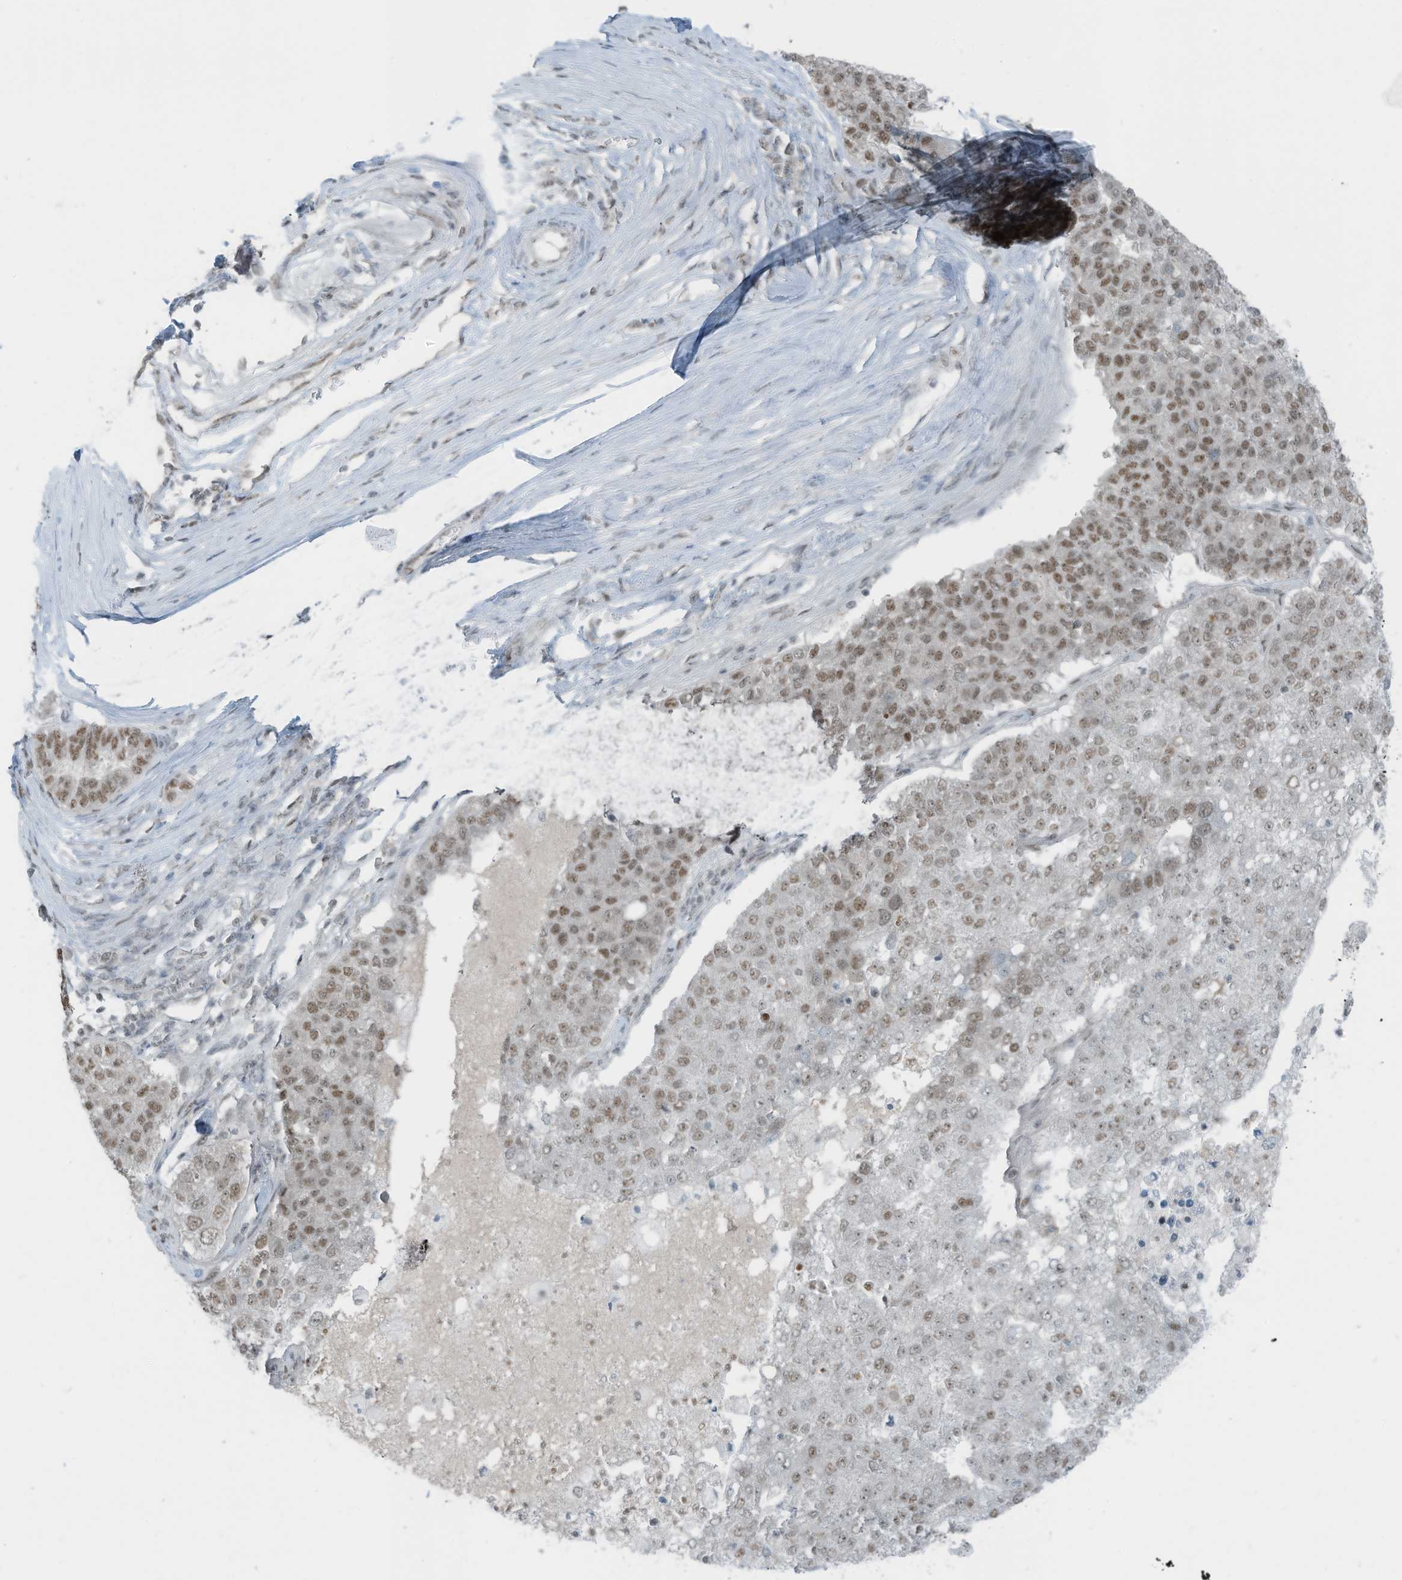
{"staining": {"intensity": "weak", "quantity": ">75%", "location": "nuclear"}, "tissue": "pancreatic cancer", "cell_type": "Tumor cells", "image_type": "cancer", "snomed": [{"axis": "morphology", "description": "Adenocarcinoma, NOS"}, {"axis": "topography", "description": "Pancreas"}], "caption": "A brown stain labels weak nuclear positivity of a protein in human pancreatic cancer (adenocarcinoma) tumor cells.", "gene": "WRNIP1", "patient": {"sex": "female", "age": 61}}